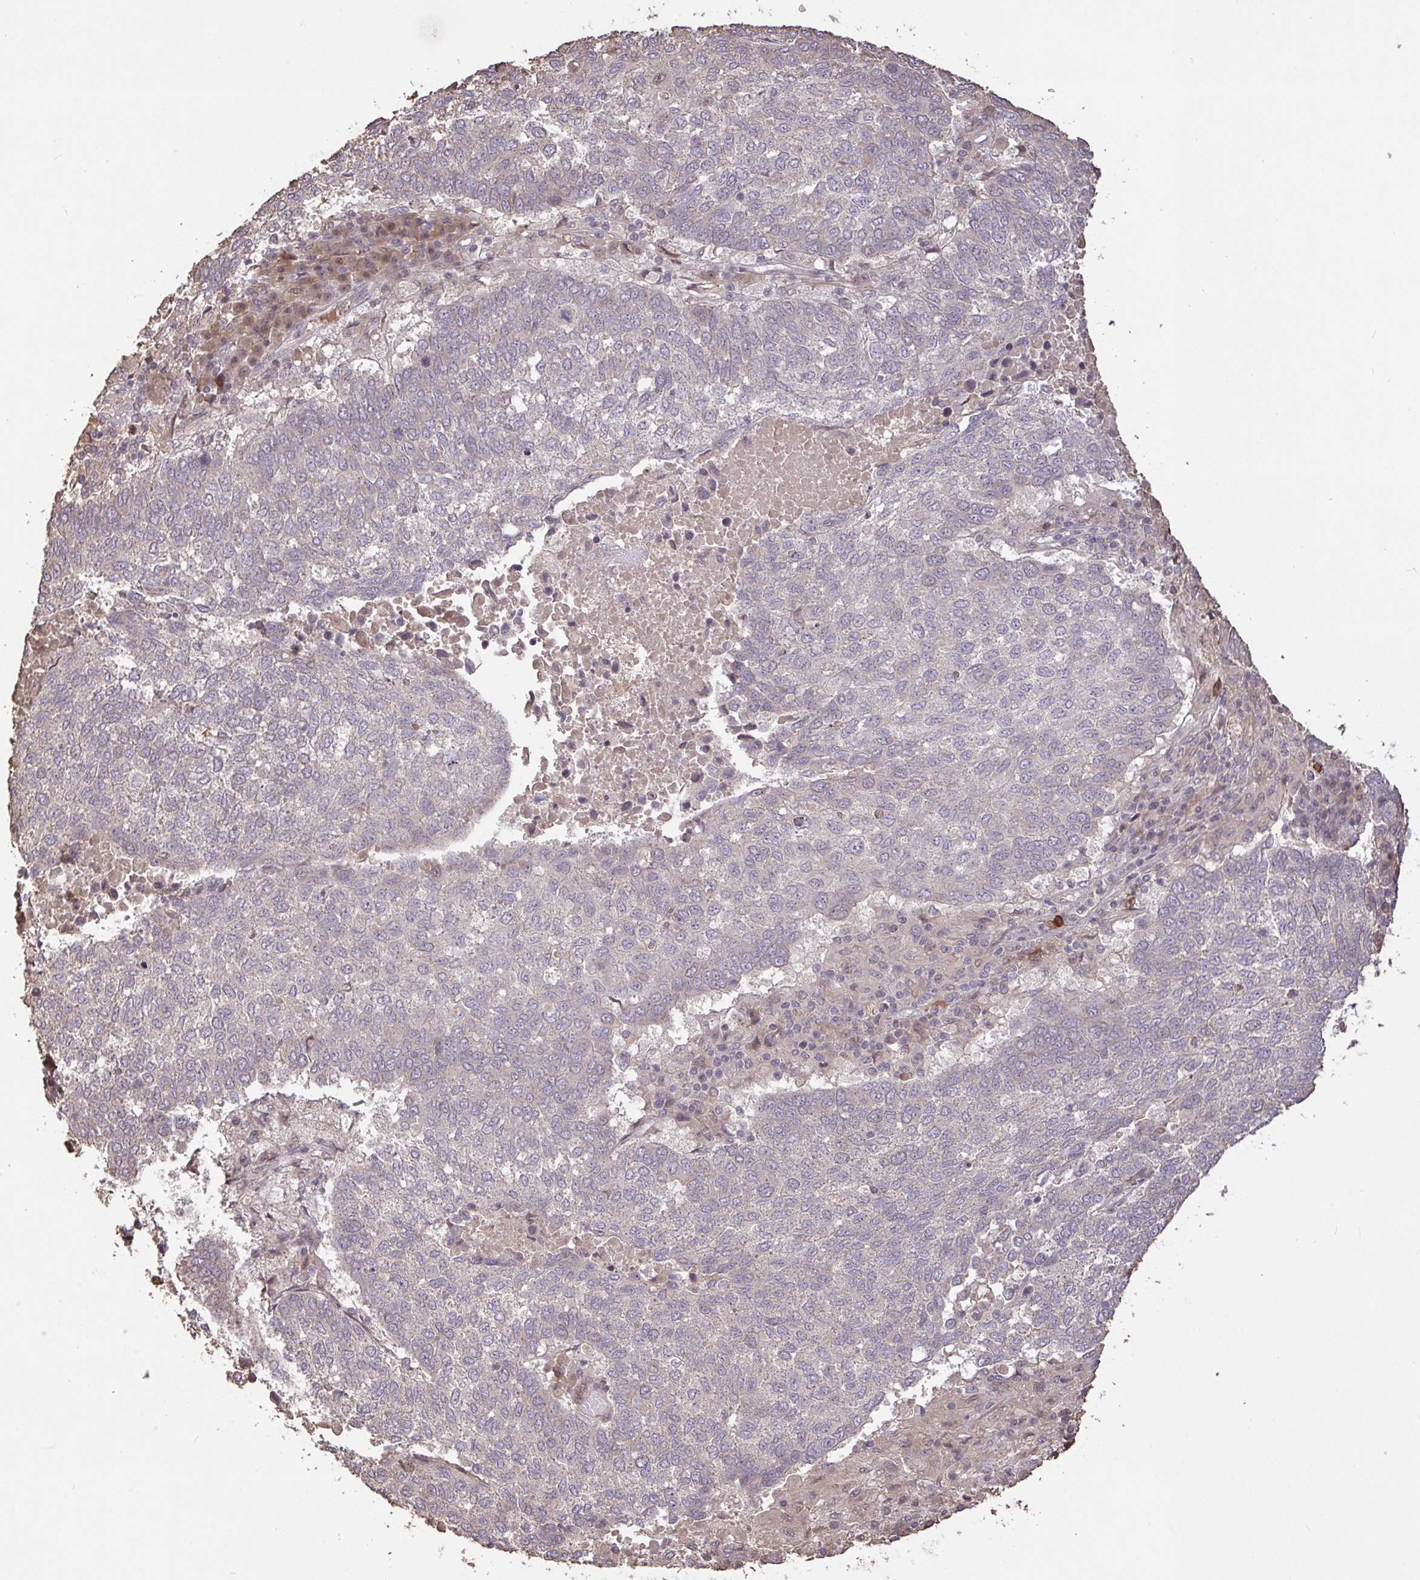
{"staining": {"intensity": "negative", "quantity": "none", "location": "none"}, "tissue": "lung cancer", "cell_type": "Tumor cells", "image_type": "cancer", "snomed": [{"axis": "morphology", "description": "Squamous cell carcinoma, NOS"}, {"axis": "topography", "description": "Lung"}], "caption": "An image of lung cancer (squamous cell carcinoma) stained for a protein shows no brown staining in tumor cells.", "gene": "FCER1A", "patient": {"sex": "male", "age": 73}}